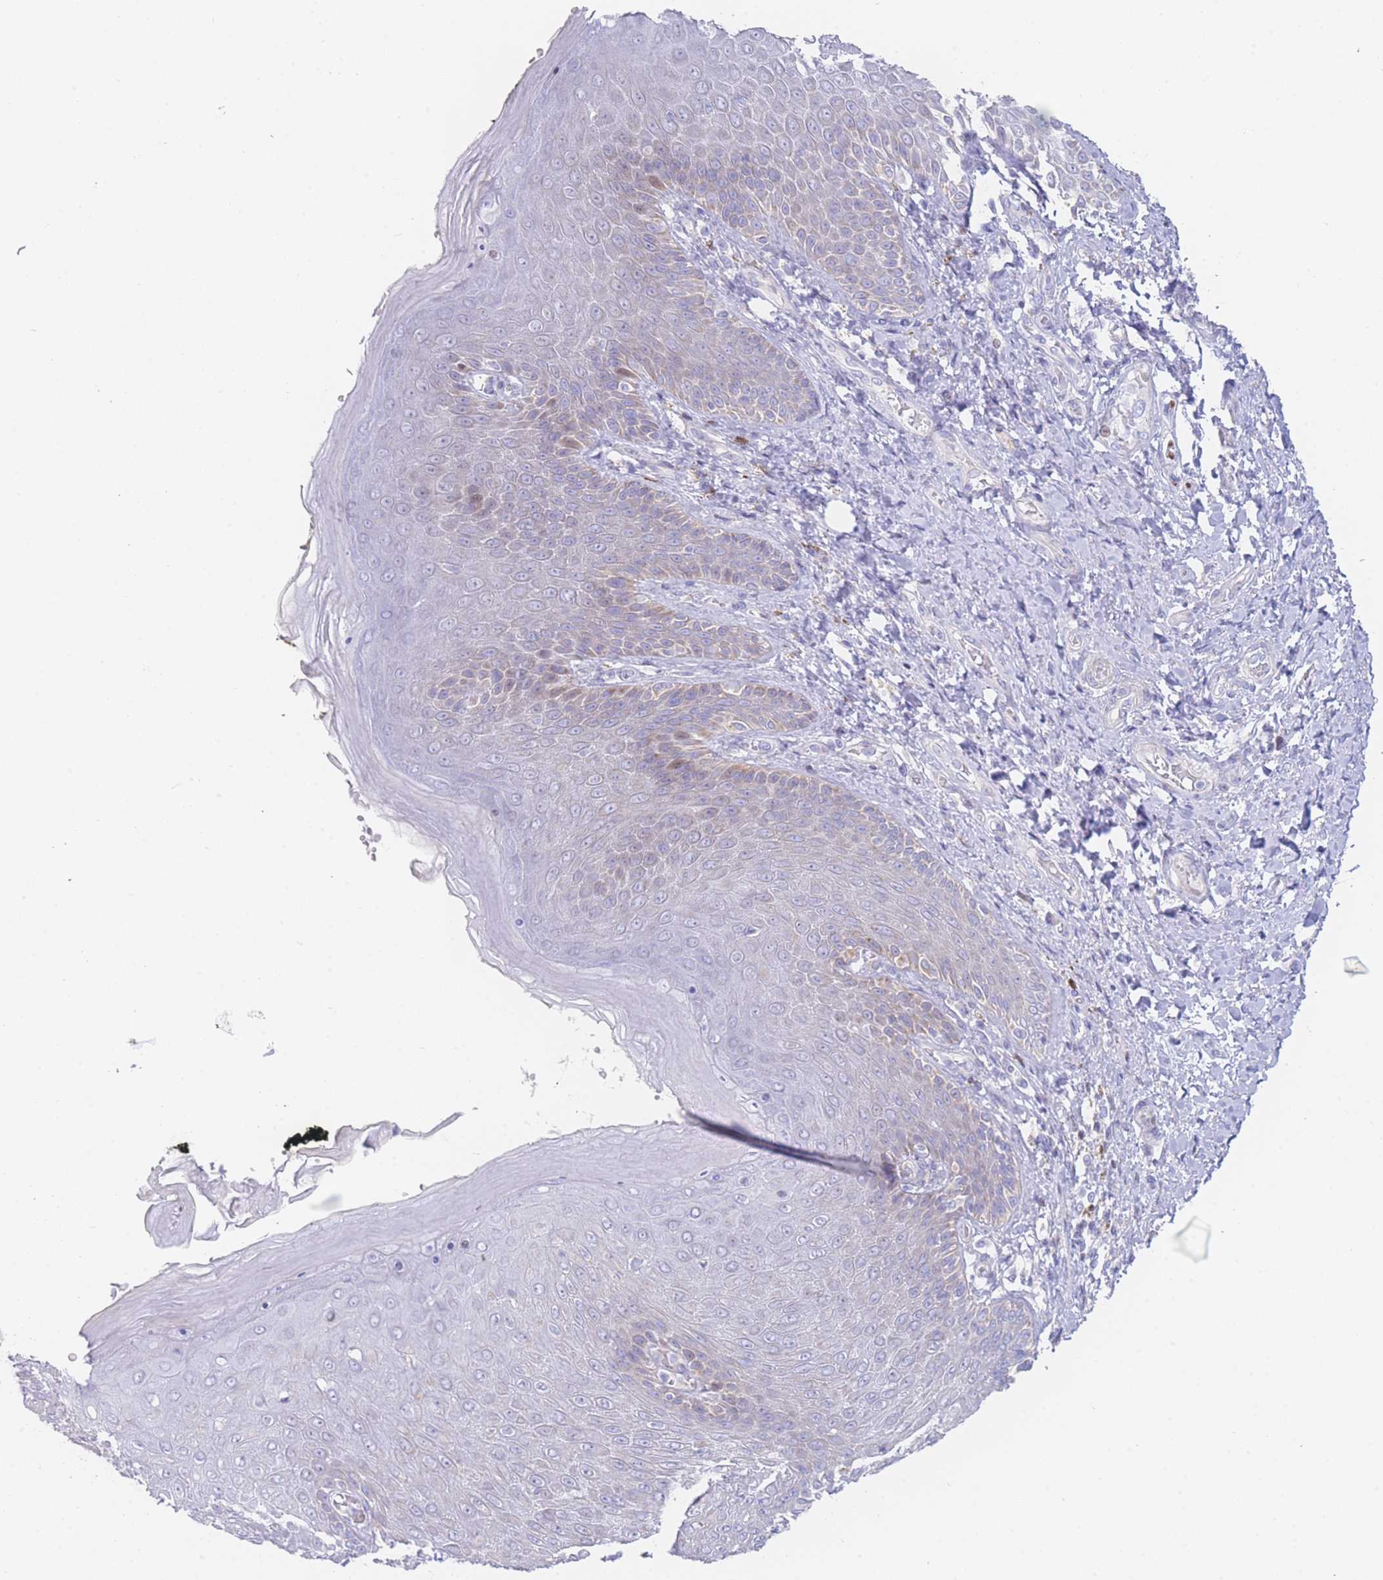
{"staining": {"intensity": "weak", "quantity": "<25%", "location": "cytoplasmic/membranous"}, "tissue": "skin", "cell_type": "Epidermal cells", "image_type": "normal", "snomed": [{"axis": "morphology", "description": "Normal tissue, NOS"}, {"axis": "topography", "description": "Anal"}], "caption": "Immunohistochemistry histopathology image of normal human skin stained for a protein (brown), which shows no staining in epidermal cells.", "gene": "GPAM", "patient": {"sex": "female", "age": 89}}